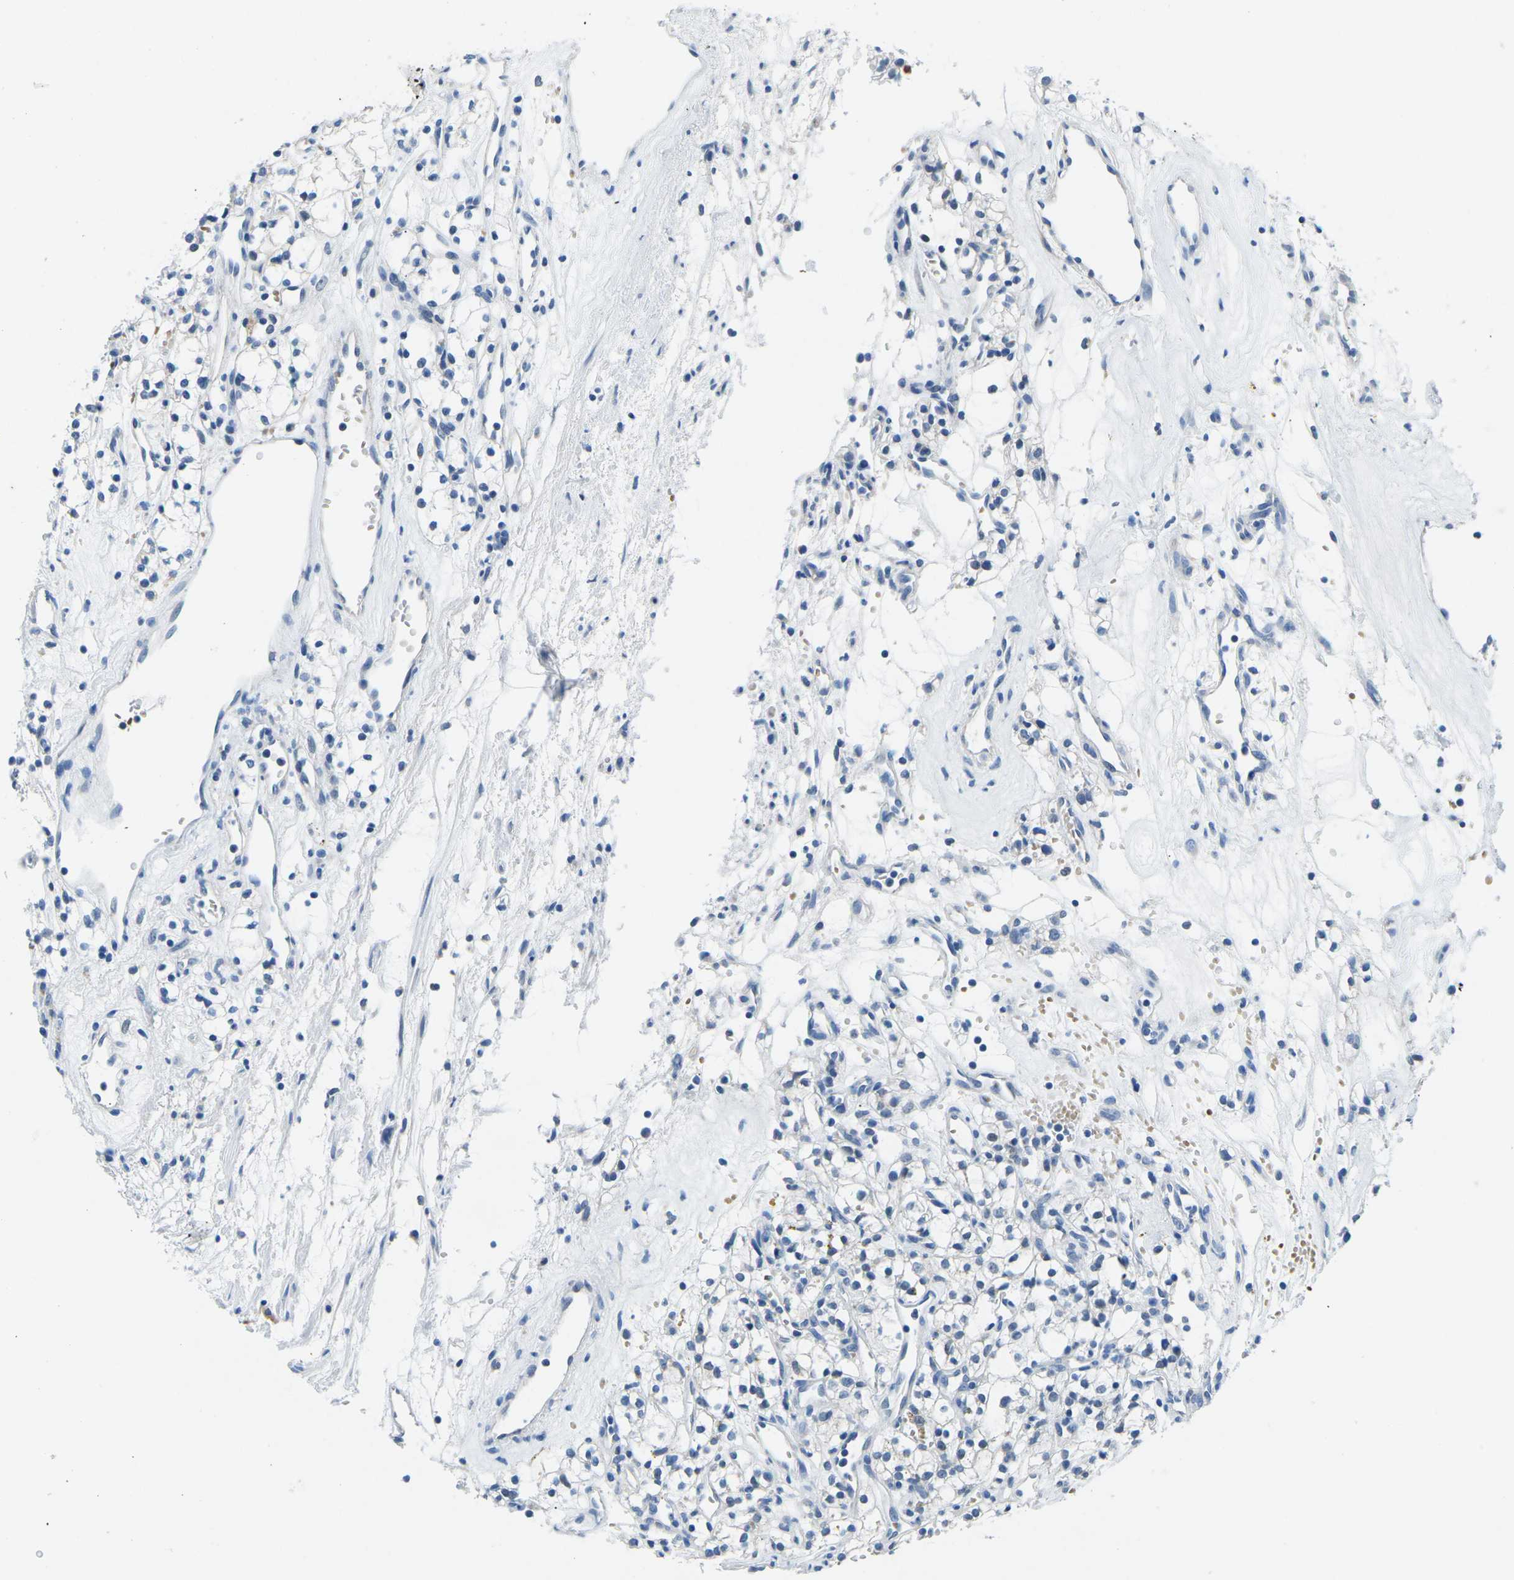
{"staining": {"intensity": "negative", "quantity": "none", "location": "none"}, "tissue": "renal cancer", "cell_type": "Tumor cells", "image_type": "cancer", "snomed": [{"axis": "morphology", "description": "Adenocarcinoma, NOS"}, {"axis": "topography", "description": "Kidney"}], "caption": "Image shows no protein expression in tumor cells of adenocarcinoma (renal) tissue. The staining is performed using DAB brown chromogen with nuclei counter-stained in using hematoxylin.", "gene": "TM6SF1", "patient": {"sex": "male", "age": 59}}